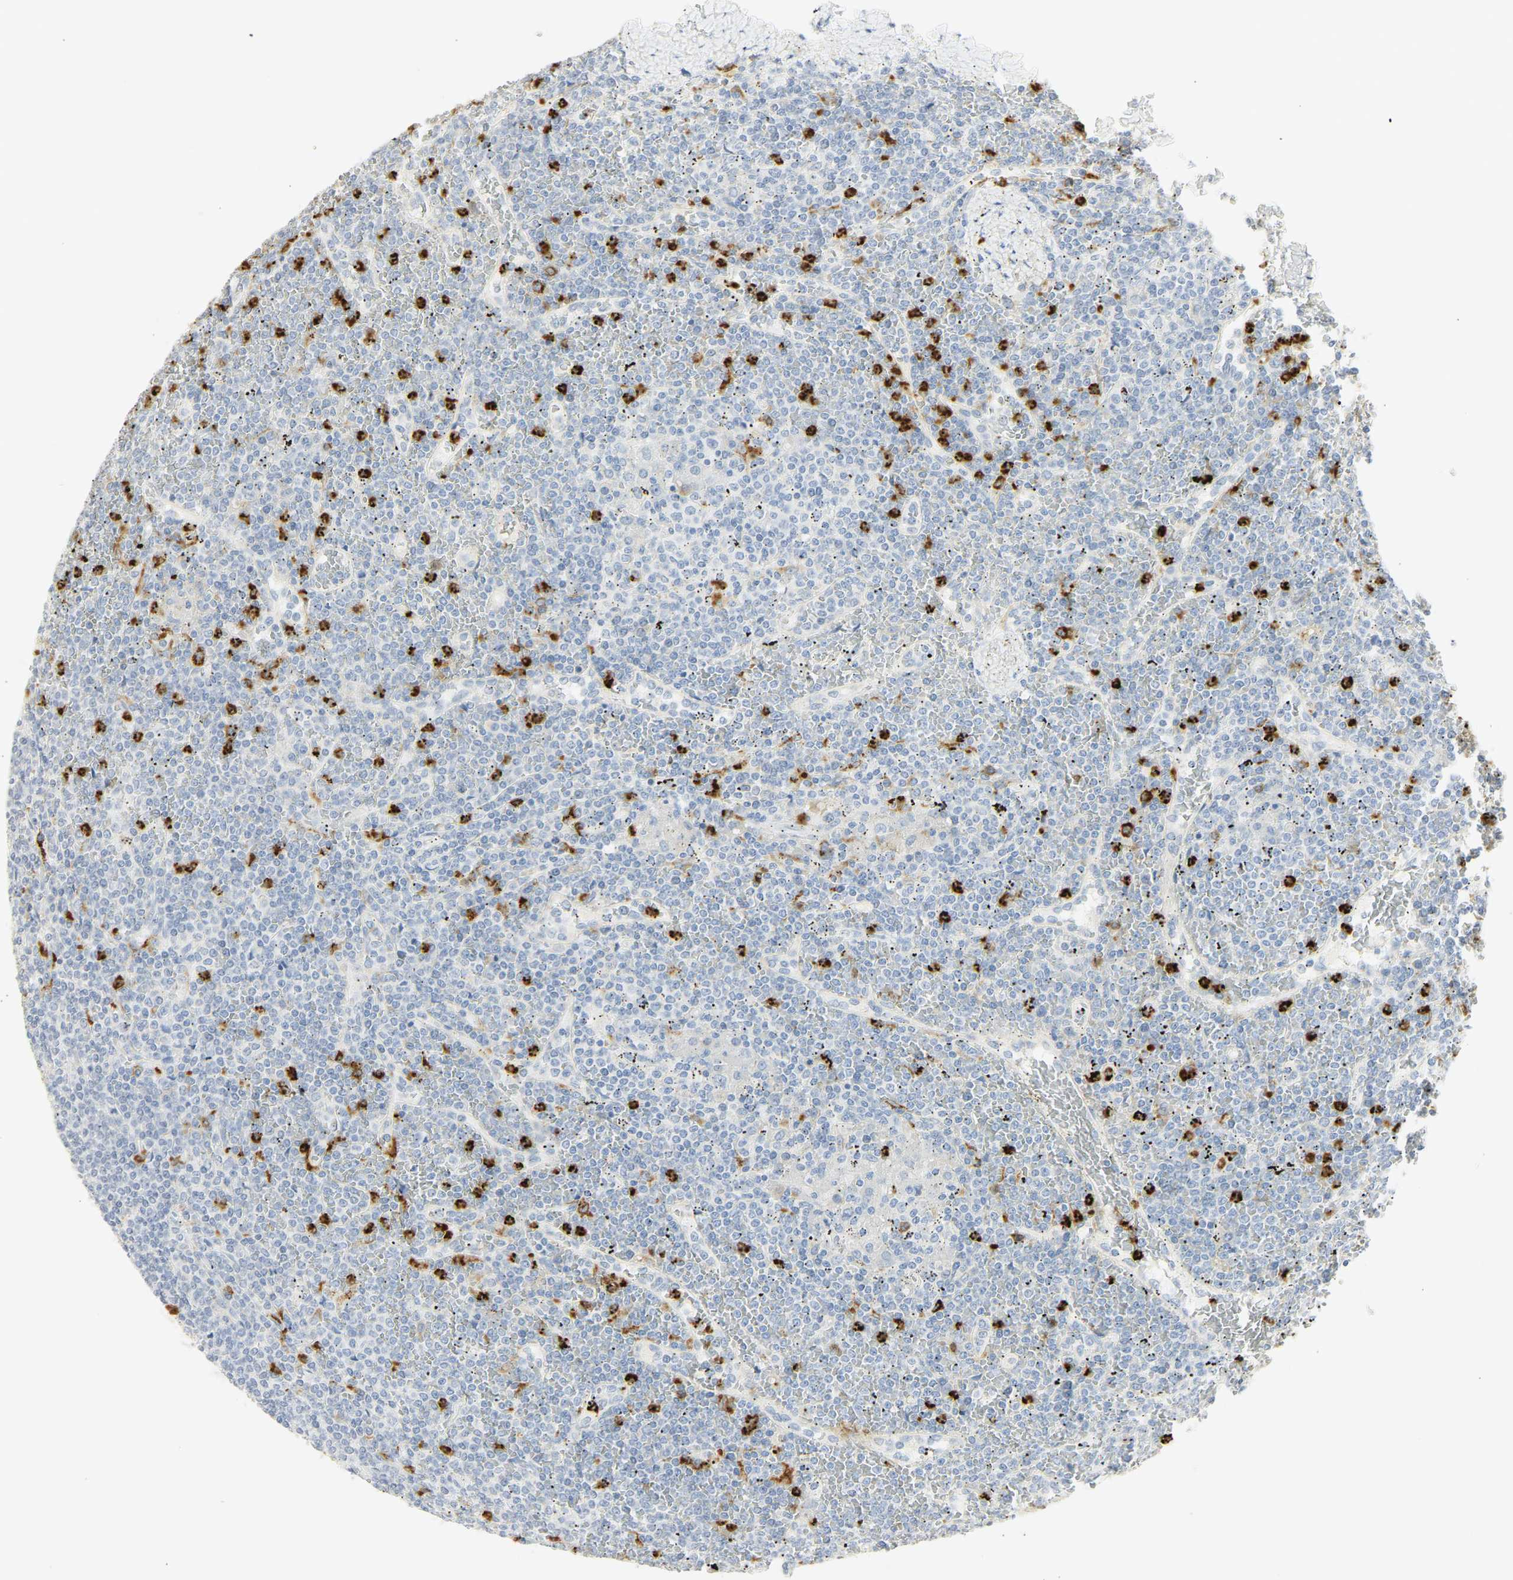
{"staining": {"intensity": "negative", "quantity": "none", "location": "none"}, "tissue": "lymphoma", "cell_type": "Tumor cells", "image_type": "cancer", "snomed": [{"axis": "morphology", "description": "Malignant lymphoma, non-Hodgkin's type, Low grade"}, {"axis": "topography", "description": "Spleen"}], "caption": "A photomicrograph of lymphoma stained for a protein displays no brown staining in tumor cells.", "gene": "CEACAM5", "patient": {"sex": "female", "age": 19}}